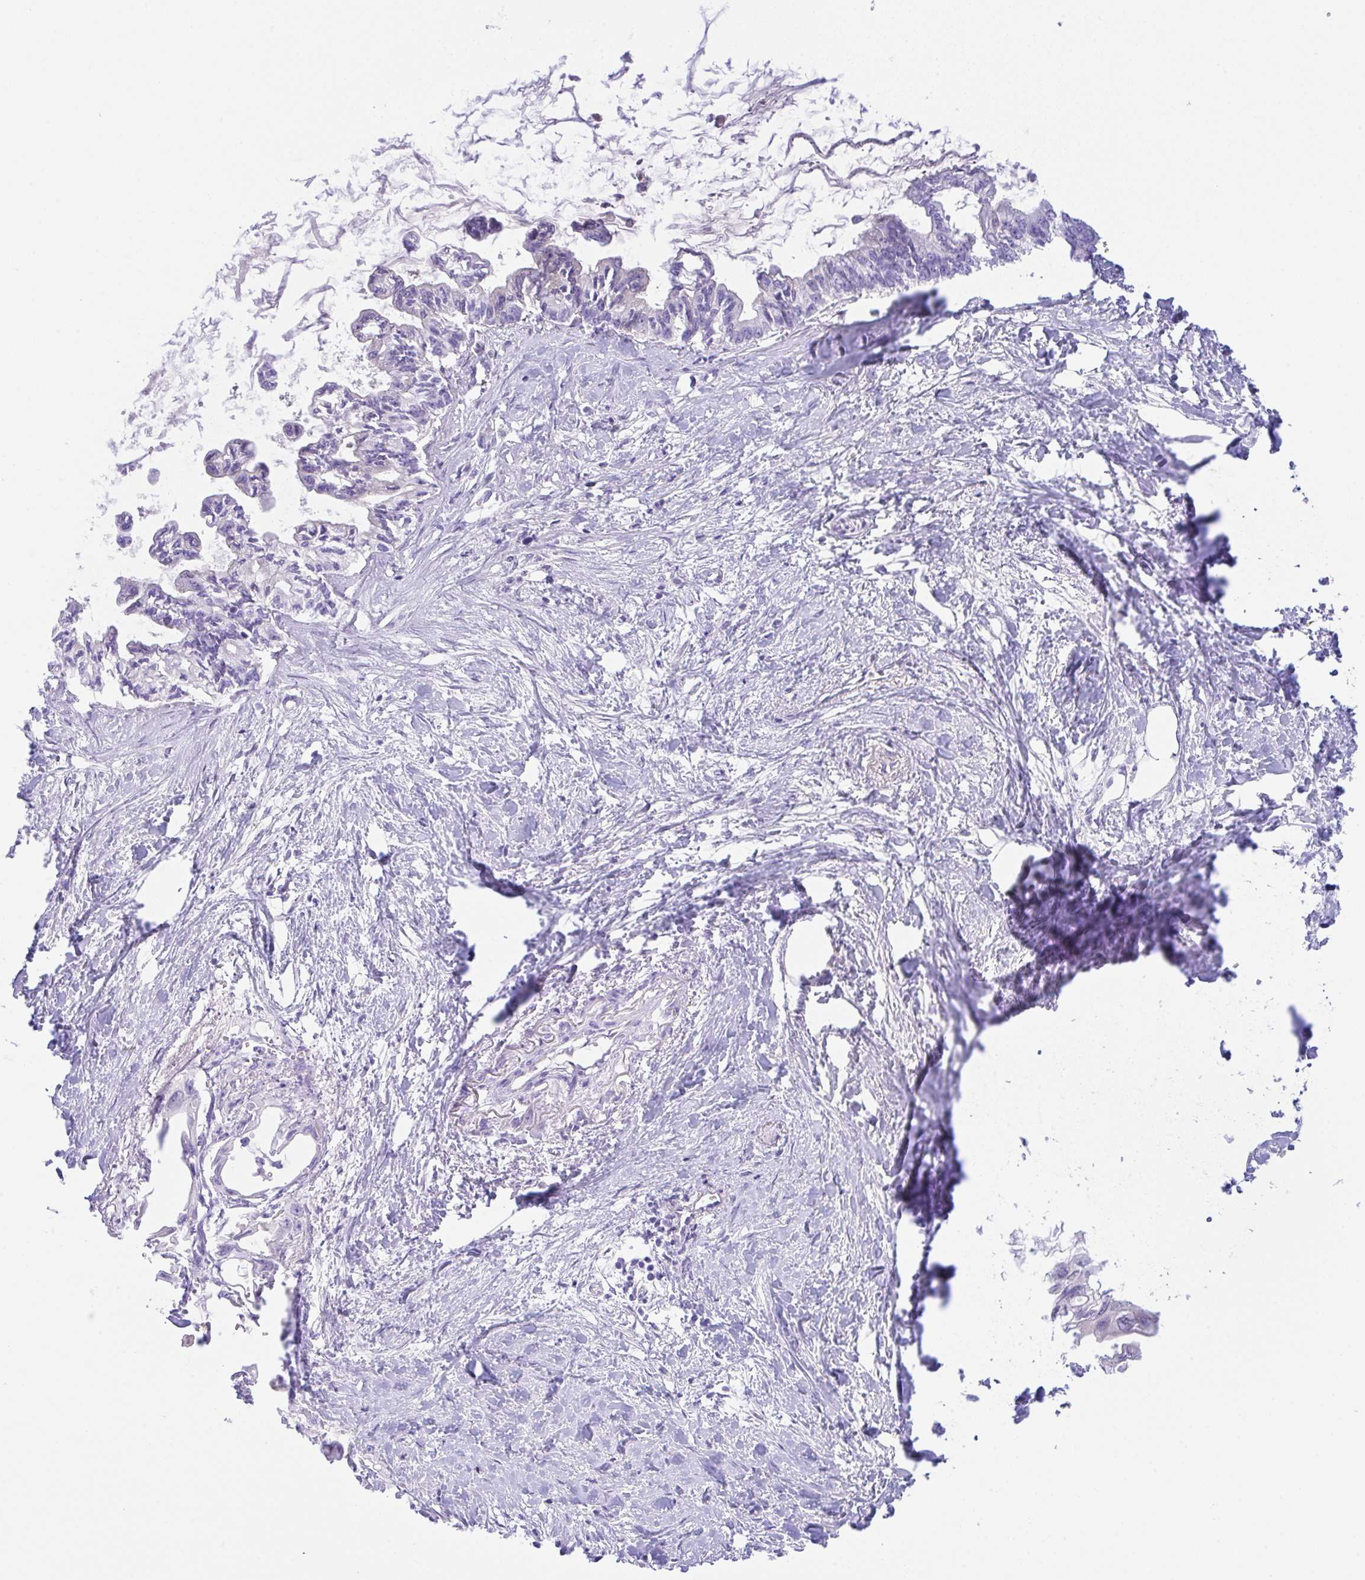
{"staining": {"intensity": "negative", "quantity": "none", "location": "none"}, "tissue": "pancreatic cancer", "cell_type": "Tumor cells", "image_type": "cancer", "snomed": [{"axis": "morphology", "description": "Adenocarcinoma, NOS"}, {"axis": "topography", "description": "Pancreas"}], "caption": "An immunohistochemistry image of pancreatic cancer (adenocarcinoma) is shown. There is no staining in tumor cells of pancreatic cancer (adenocarcinoma). (DAB (3,3'-diaminobenzidine) immunohistochemistry (IHC) with hematoxylin counter stain).", "gene": "CPA1", "patient": {"sex": "male", "age": 61}}